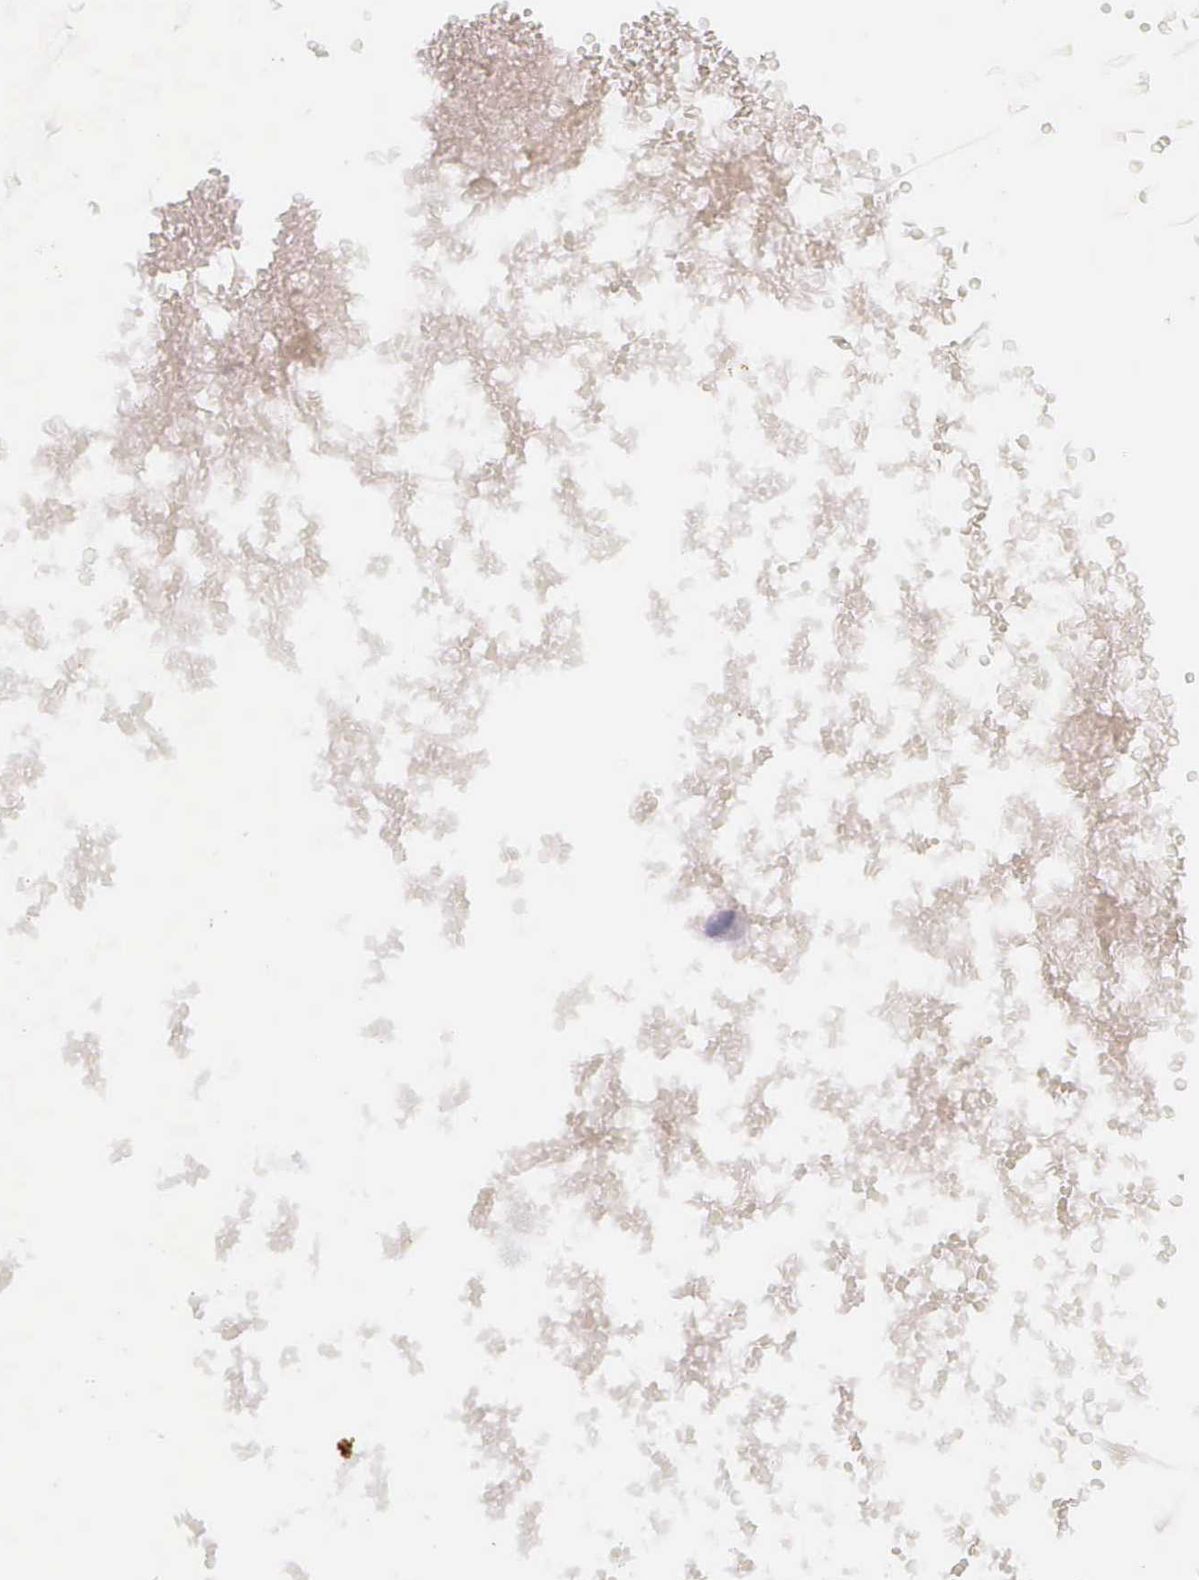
{"staining": {"intensity": "negative", "quantity": "none", "location": "none"}, "tissue": "testis cancer", "cell_type": "Tumor cells", "image_type": "cancer", "snomed": [{"axis": "morphology", "description": "Seminoma, NOS"}, {"axis": "topography", "description": "Testis"}], "caption": "This is an immunohistochemistry micrograph of testis cancer. There is no positivity in tumor cells.", "gene": "KRT14", "patient": {"sex": "male", "age": 71}}